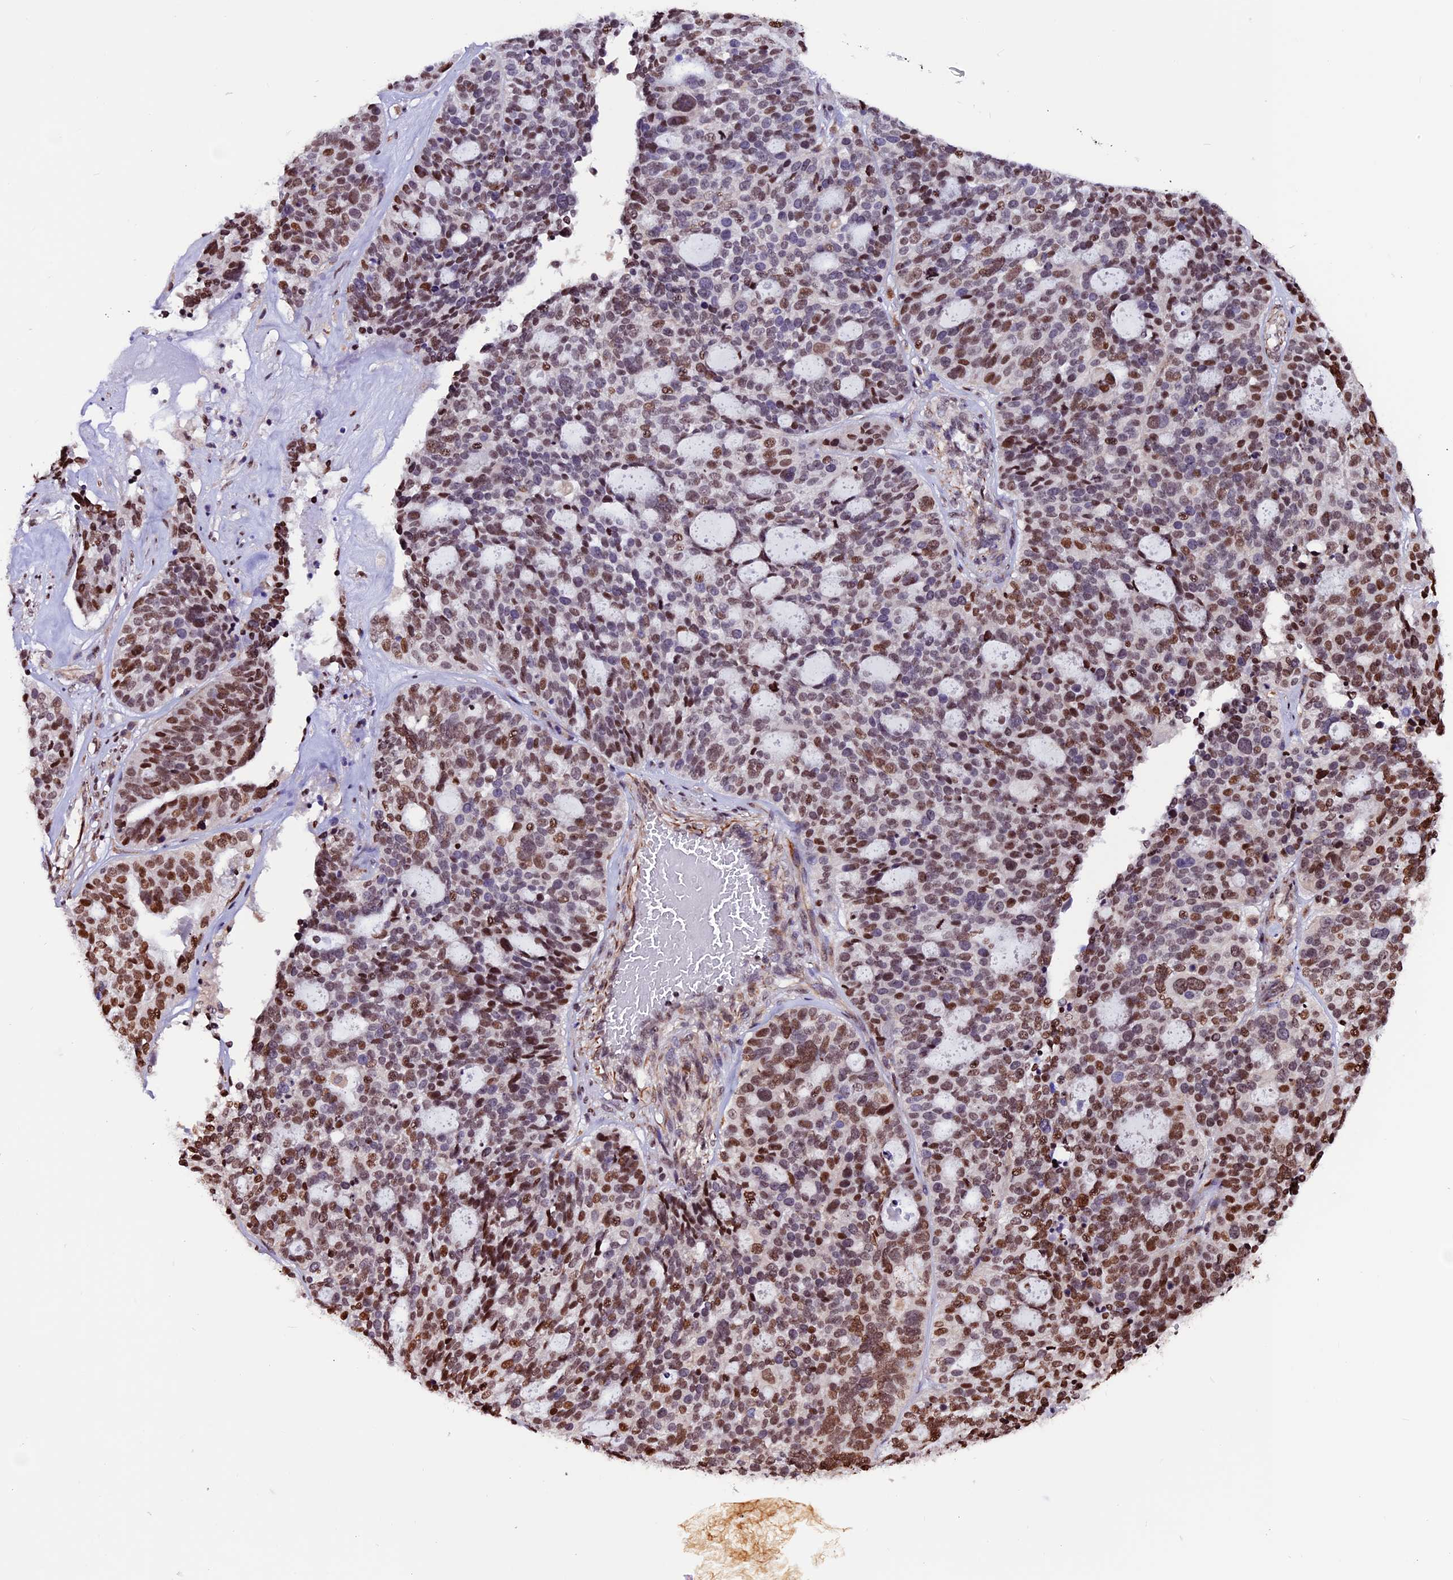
{"staining": {"intensity": "moderate", "quantity": ">75%", "location": "nuclear"}, "tissue": "ovarian cancer", "cell_type": "Tumor cells", "image_type": "cancer", "snomed": [{"axis": "morphology", "description": "Cystadenocarcinoma, serous, NOS"}, {"axis": "topography", "description": "Ovary"}], "caption": "Serous cystadenocarcinoma (ovarian) stained with a brown dye demonstrates moderate nuclear positive expression in about >75% of tumor cells.", "gene": "RINL", "patient": {"sex": "female", "age": 59}}